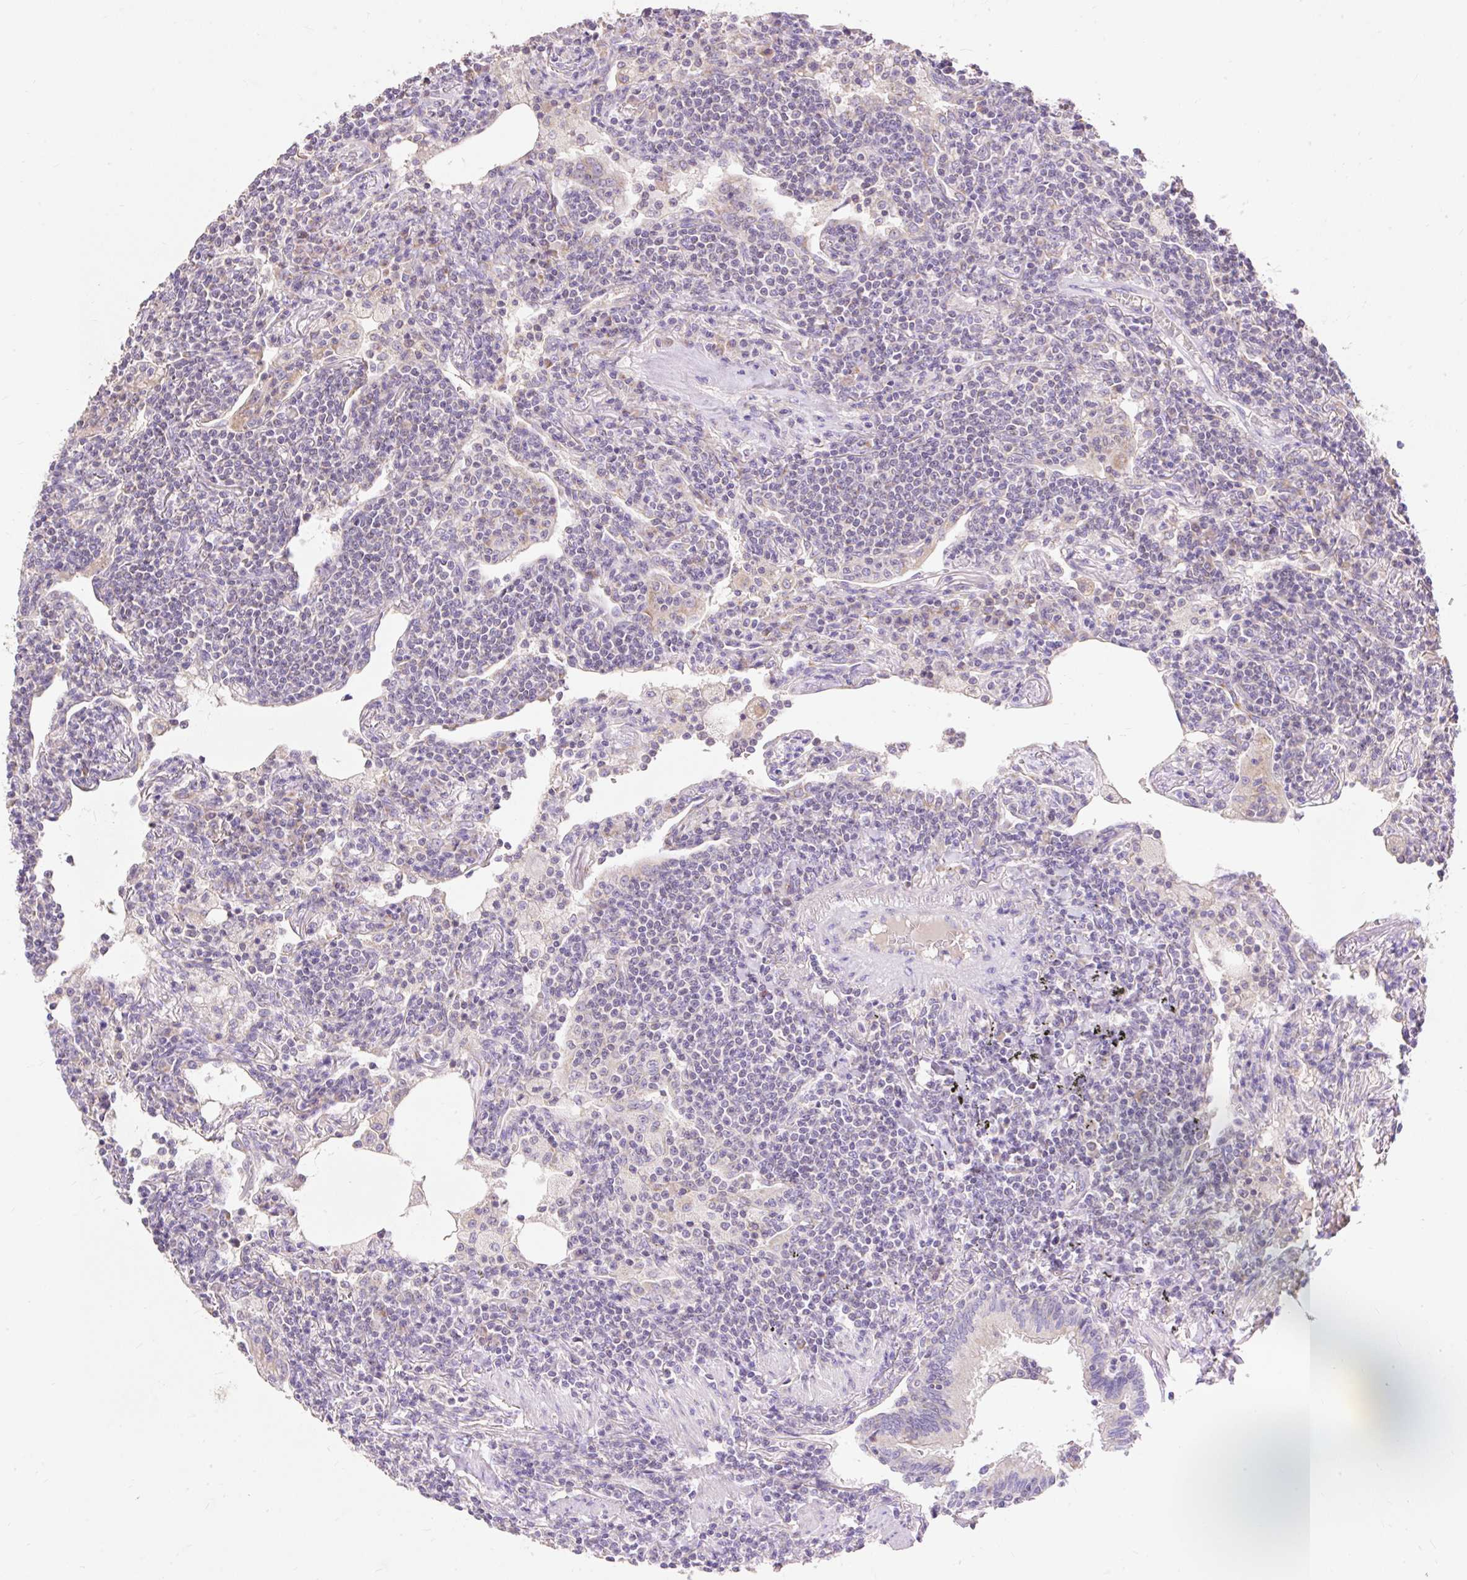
{"staining": {"intensity": "negative", "quantity": "none", "location": "none"}, "tissue": "lymphoma", "cell_type": "Tumor cells", "image_type": "cancer", "snomed": [{"axis": "morphology", "description": "Malignant lymphoma, non-Hodgkin's type, Low grade"}, {"axis": "topography", "description": "Lung"}], "caption": "Immunohistochemical staining of human lymphoma demonstrates no significant expression in tumor cells. The staining is performed using DAB (3,3'-diaminobenzidine) brown chromogen with nuclei counter-stained in using hematoxylin.", "gene": "PMAIP1", "patient": {"sex": "female", "age": 71}}